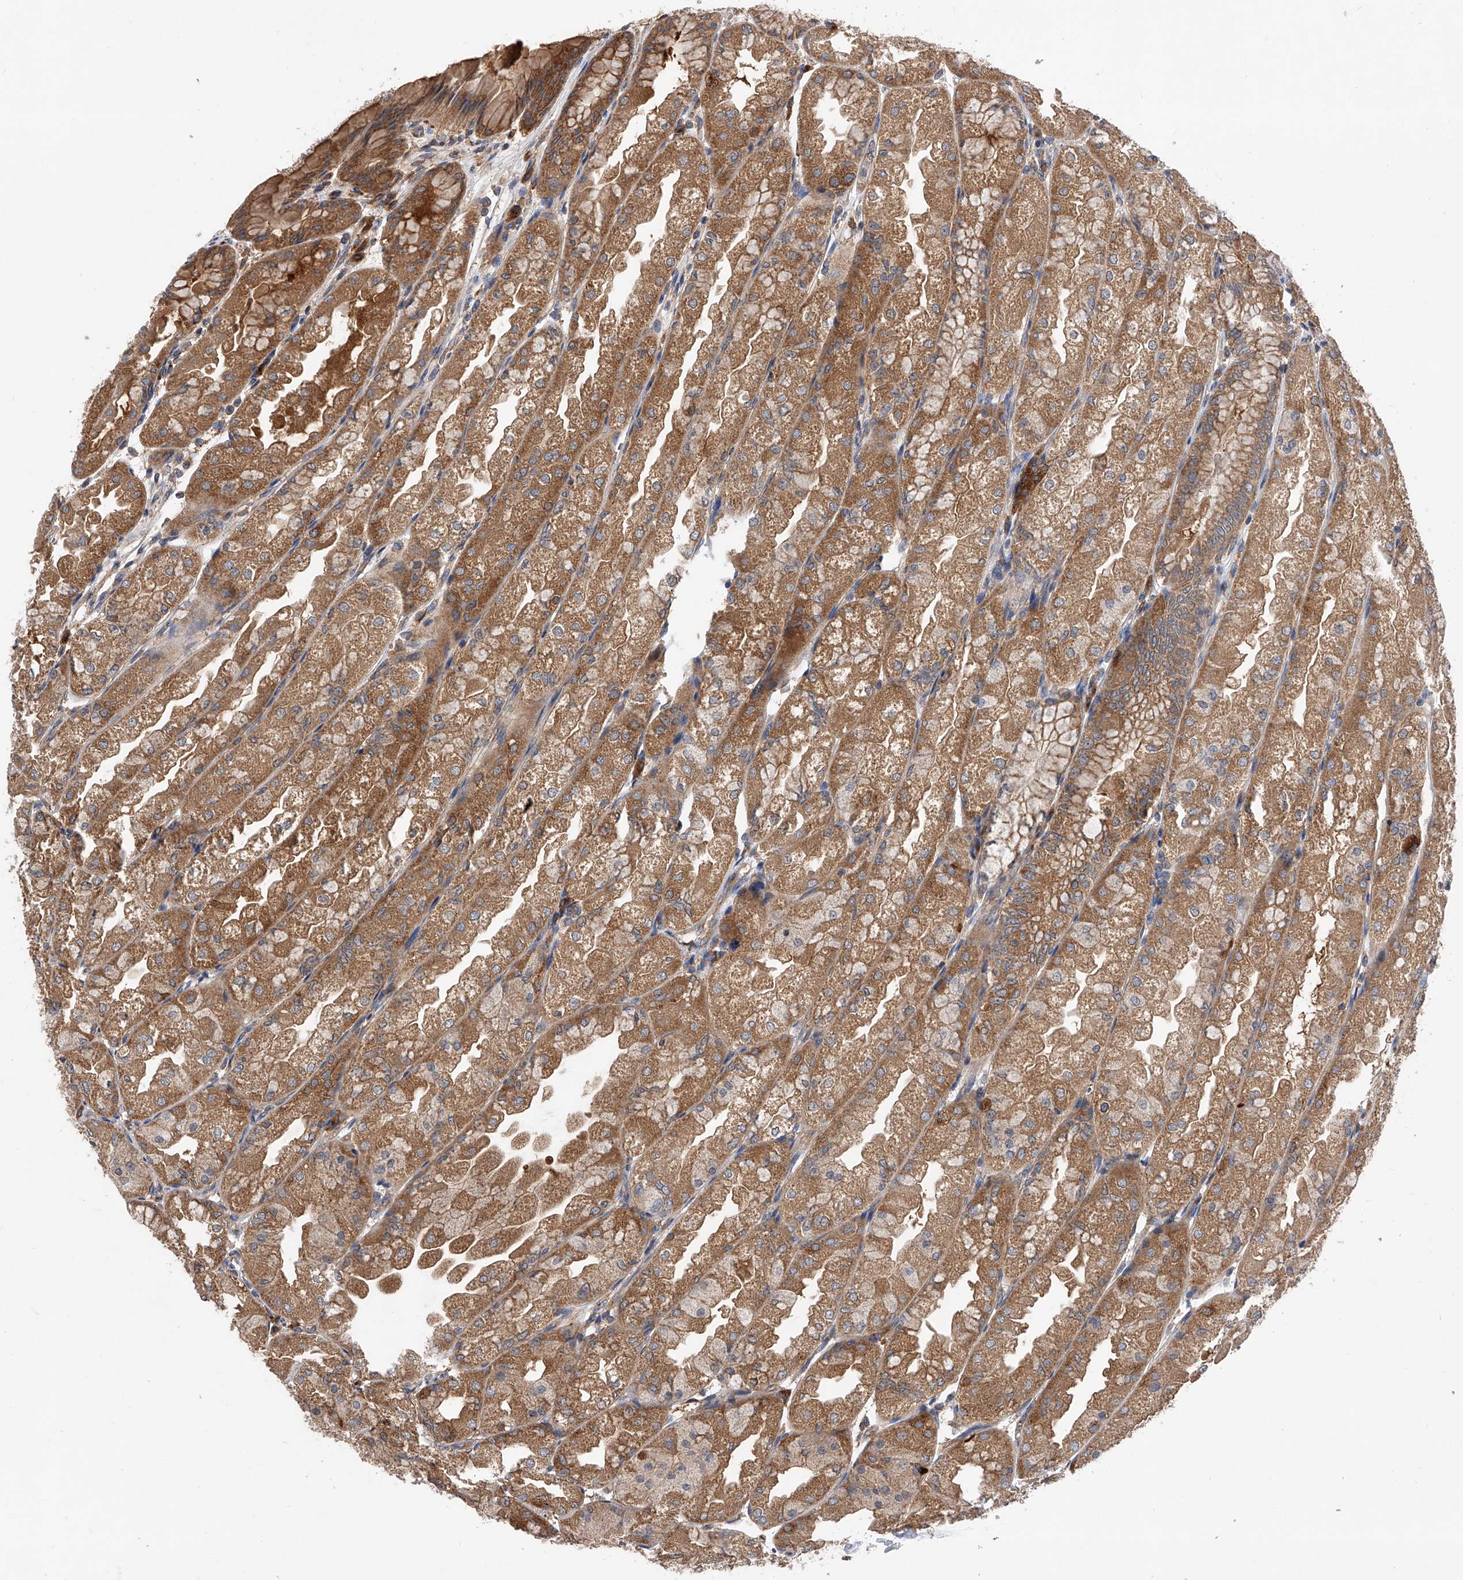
{"staining": {"intensity": "strong", "quantity": ">75%", "location": "cytoplasmic/membranous"}, "tissue": "stomach", "cell_type": "Glandular cells", "image_type": "normal", "snomed": [{"axis": "morphology", "description": "Normal tissue, NOS"}, {"axis": "topography", "description": "Stomach, upper"}], "caption": "This micrograph exhibits immunohistochemistry (IHC) staining of normal human stomach, with high strong cytoplasmic/membranous positivity in about >75% of glandular cells.", "gene": "CFAP410", "patient": {"sex": "male", "age": 47}}